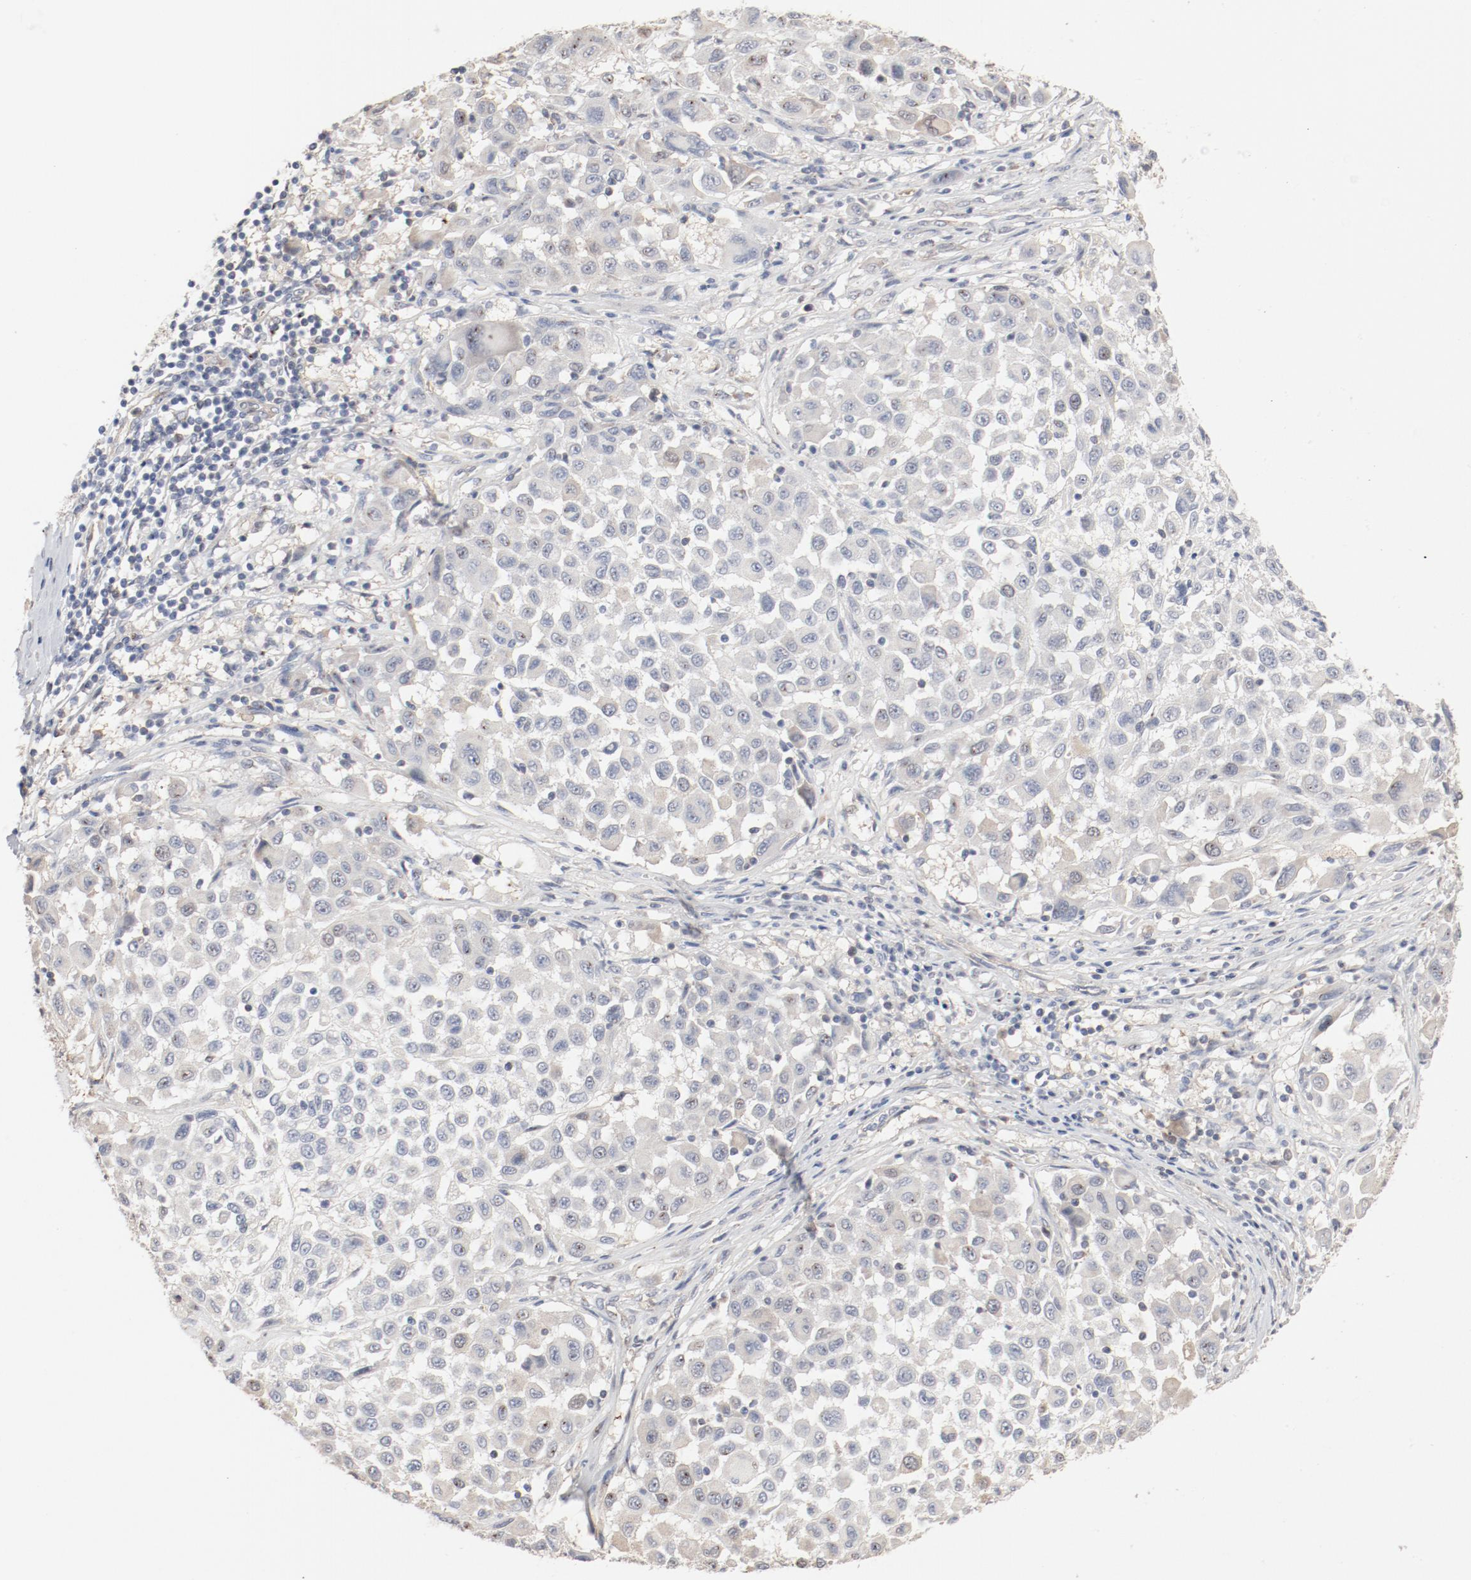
{"staining": {"intensity": "negative", "quantity": "none", "location": "none"}, "tissue": "melanoma", "cell_type": "Tumor cells", "image_type": "cancer", "snomed": [{"axis": "morphology", "description": "Malignant melanoma, Metastatic site"}, {"axis": "topography", "description": "Lymph node"}], "caption": "Immunohistochemistry (IHC) image of malignant melanoma (metastatic site) stained for a protein (brown), which shows no positivity in tumor cells.", "gene": "CDK1", "patient": {"sex": "male", "age": 61}}